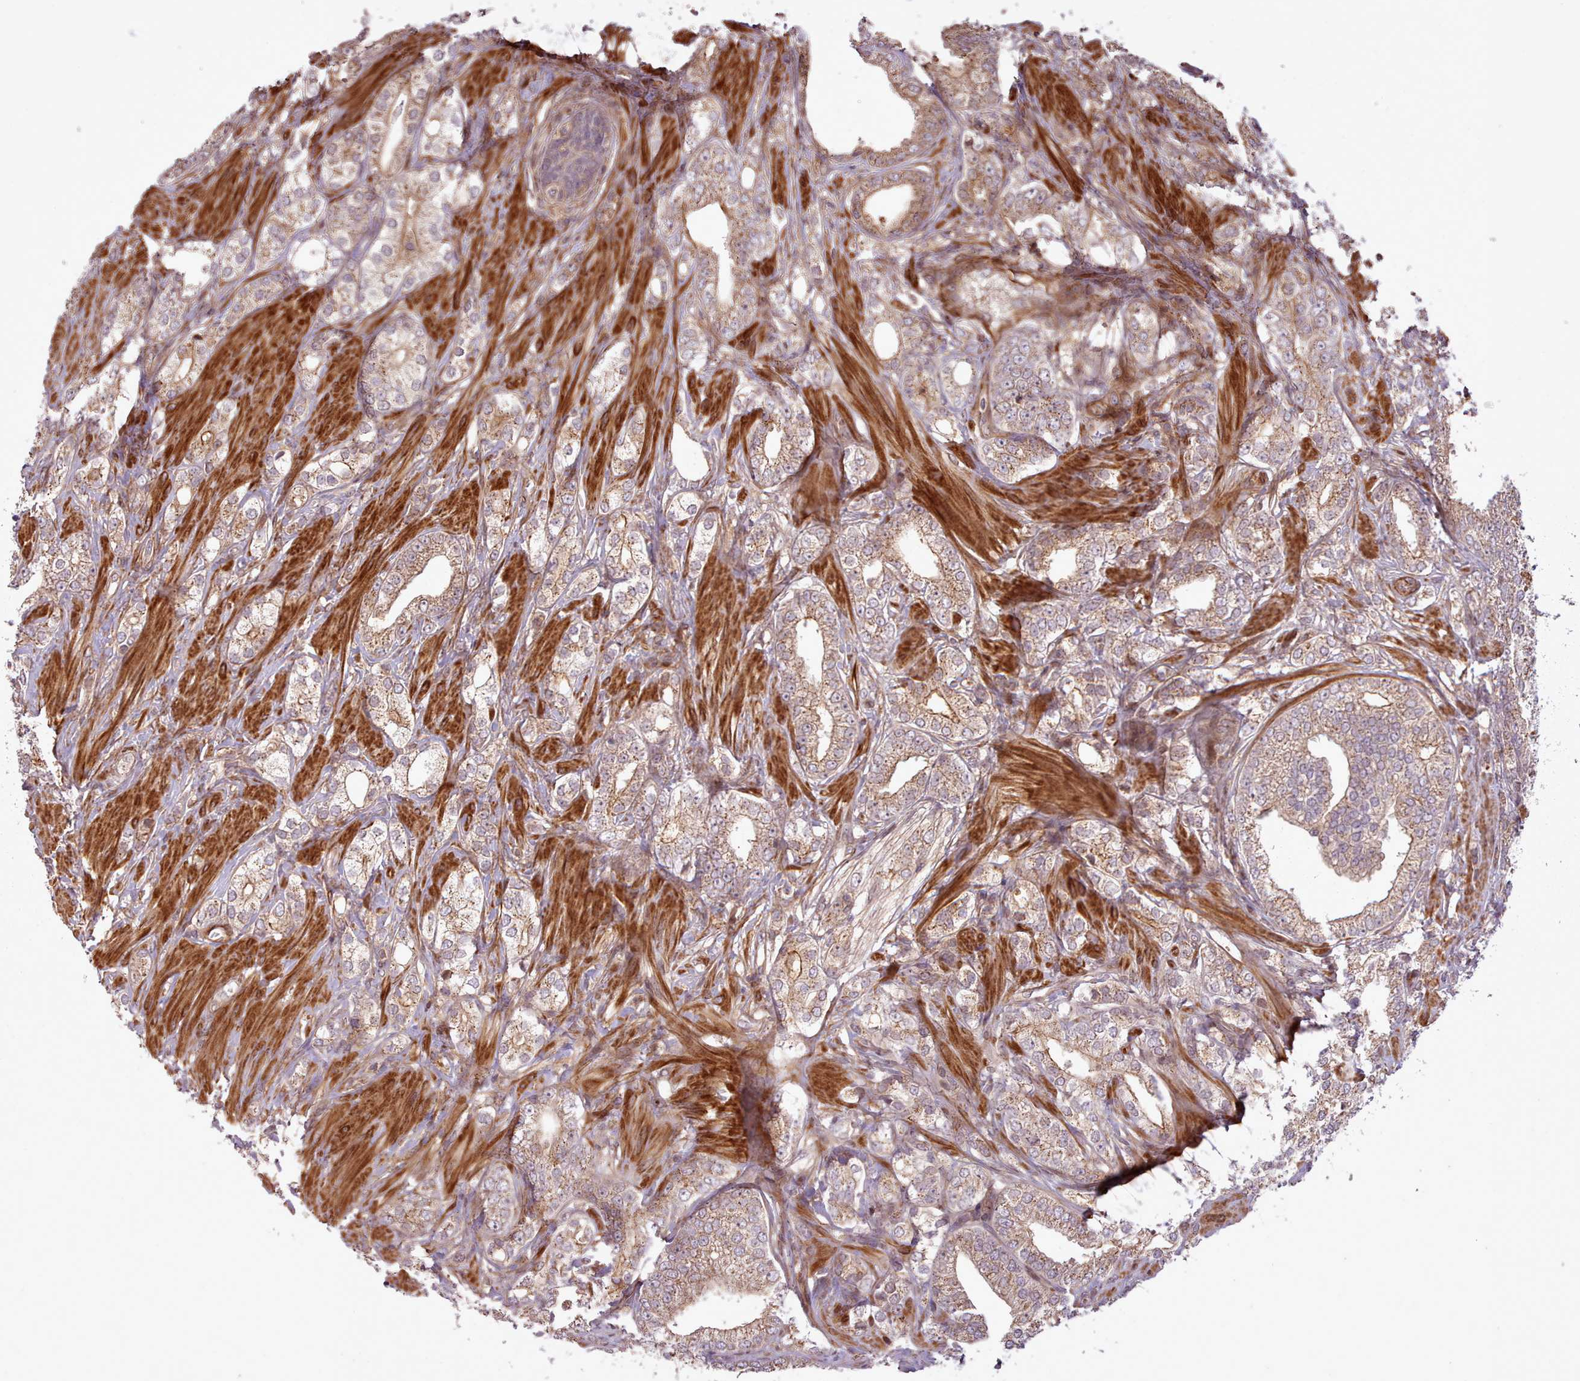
{"staining": {"intensity": "moderate", "quantity": ">75%", "location": "cytoplasmic/membranous"}, "tissue": "prostate cancer", "cell_type": "Tumor cells", "image_type": "cancer", "snomed": [{"axis": "morphology", "description": "Adenocarcinoma, High grade"}, {"axis": "topography", "description": "Prostate"}], "caption": "This micrograph reveals immunohistochemistry (IHC) staining of human prostate cancer (adenocarcinoma (high-grade)), with medium moderate cytoplasmic/membranous staining in about >75% of tumor cells.", "gene": "NLRP7", "patient": {"sex": "male", "age": 50}}